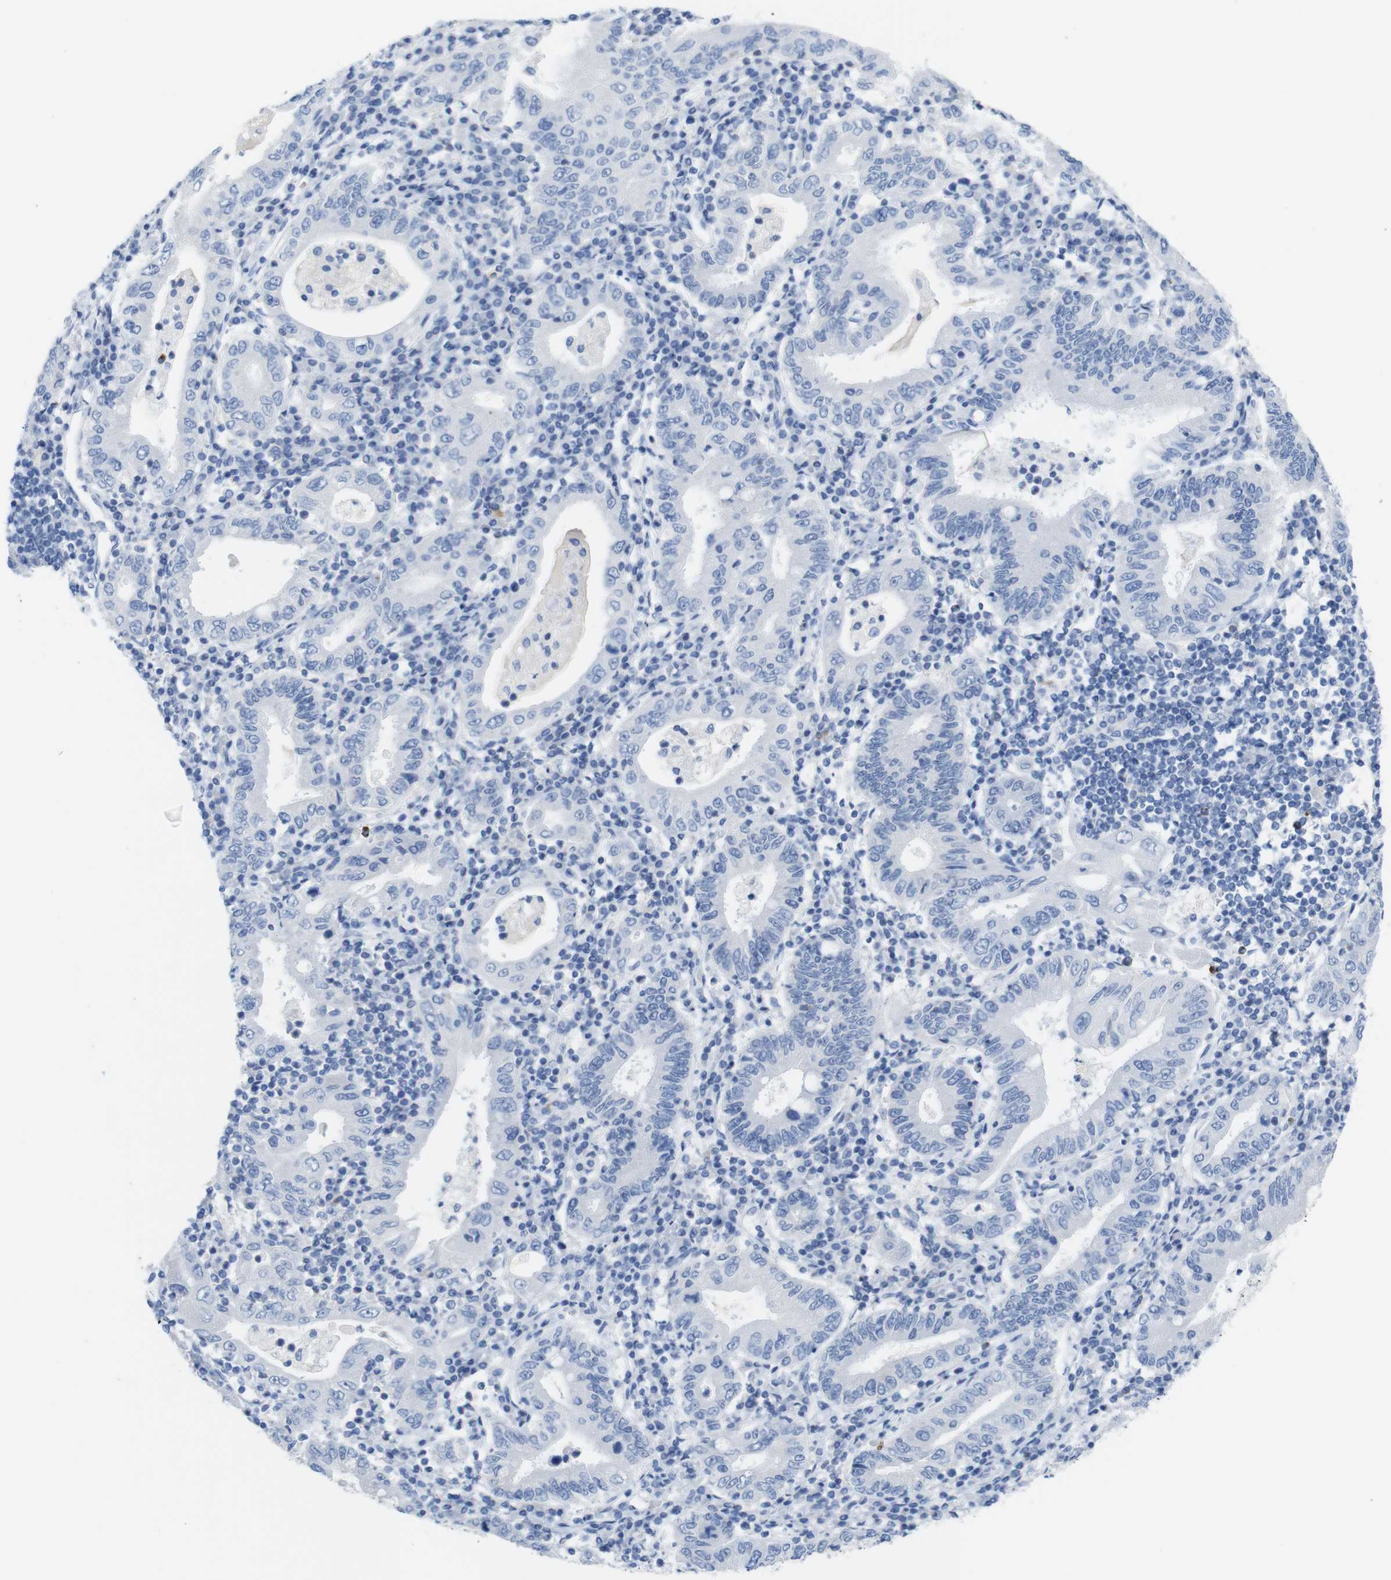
{"staining": {"intensity": "negative", "quantity": "none", "location": "none"}, "tissue": "stomach cancer", "cell_type": "Tumor cells", "image_type": "cancer", "snomed": [{"axis": "morphology", "description": "Normal tissue, NOS"}, {"axis": "morphology", "description": "Adenocarcinoma, NOS"}, {"axis": "topography", "description": "Esophagus"}, {"axis": "topography", "description": "Stomach, upper"}, {"axis": "topography", "description": "Peripheral nerve tissue"}], "caption": "Stomach cancer was stained to show a protein in brown. There is no significant expression in tumor cells. (DAB (3,3'-diaminobenzidine) immunohistochemistry visualized using brightfield microscopy, high magnification).", "gene": "LAG3", "patient": {"sex": "male", "age": 62}}